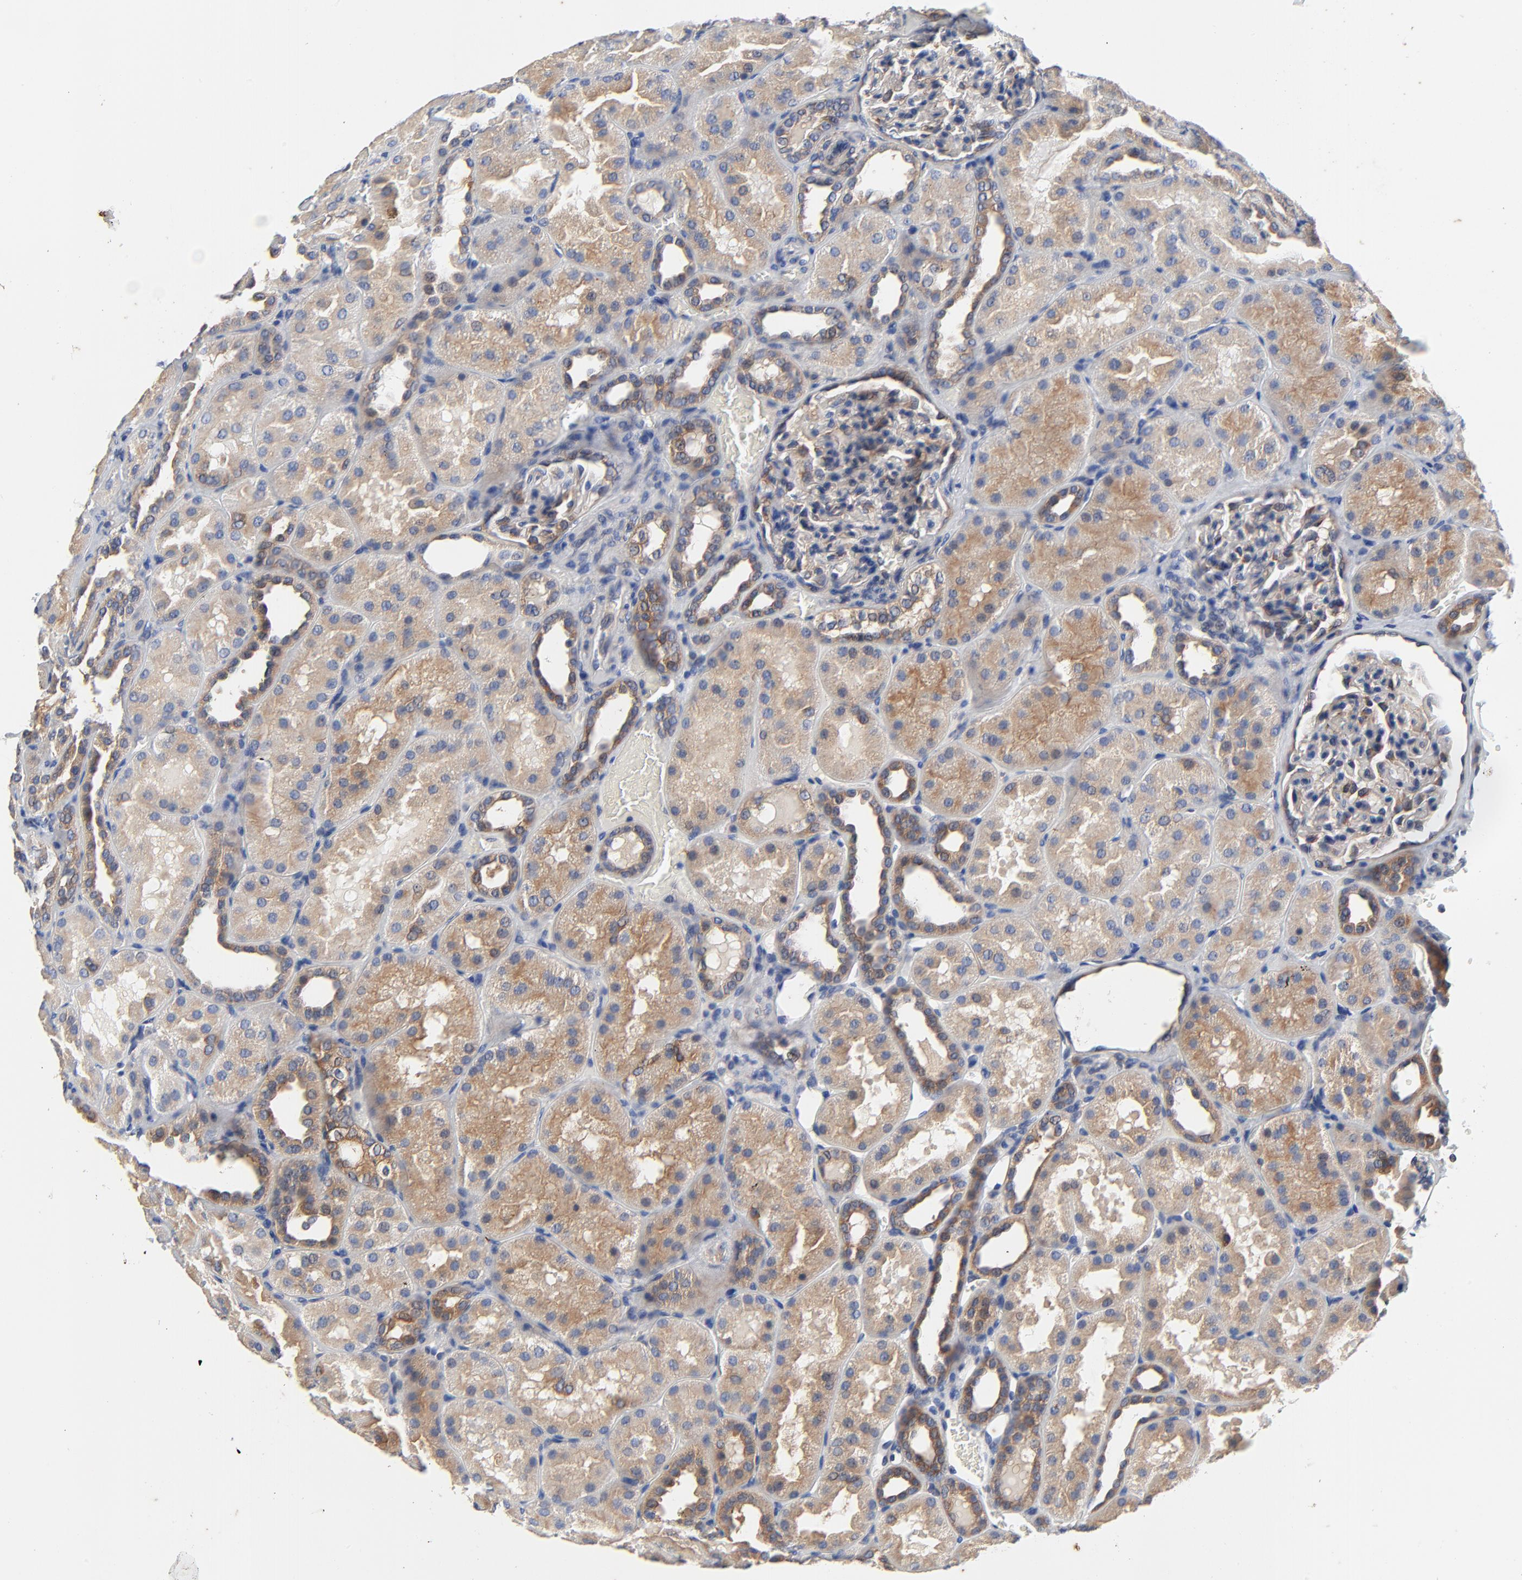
{"staining": {"intensity": "weak", "quantity": "<25%", "location": "cytoplasmic/membranous"}, "tissue": "kidney", "cell_type": "Cells in glomeruli", "image_type": "normal", "snomed": [{"axis": "morphology", "description": "Normal tissue, NOS"}, {"axis": "topography", "description": "Kidney"}], "caption": "DAB (3,3'-diaminobenzidine) immunohistochemical staining of benign kidney displays no significant staining in cells in glomeruli. (DAB (3,3'-diaminobenzidine) immunohistochemistry visualized using brightfield microscopy, high magnification).", "gene": "VAV2", "patient": {"sex": "male", "age": 28}}